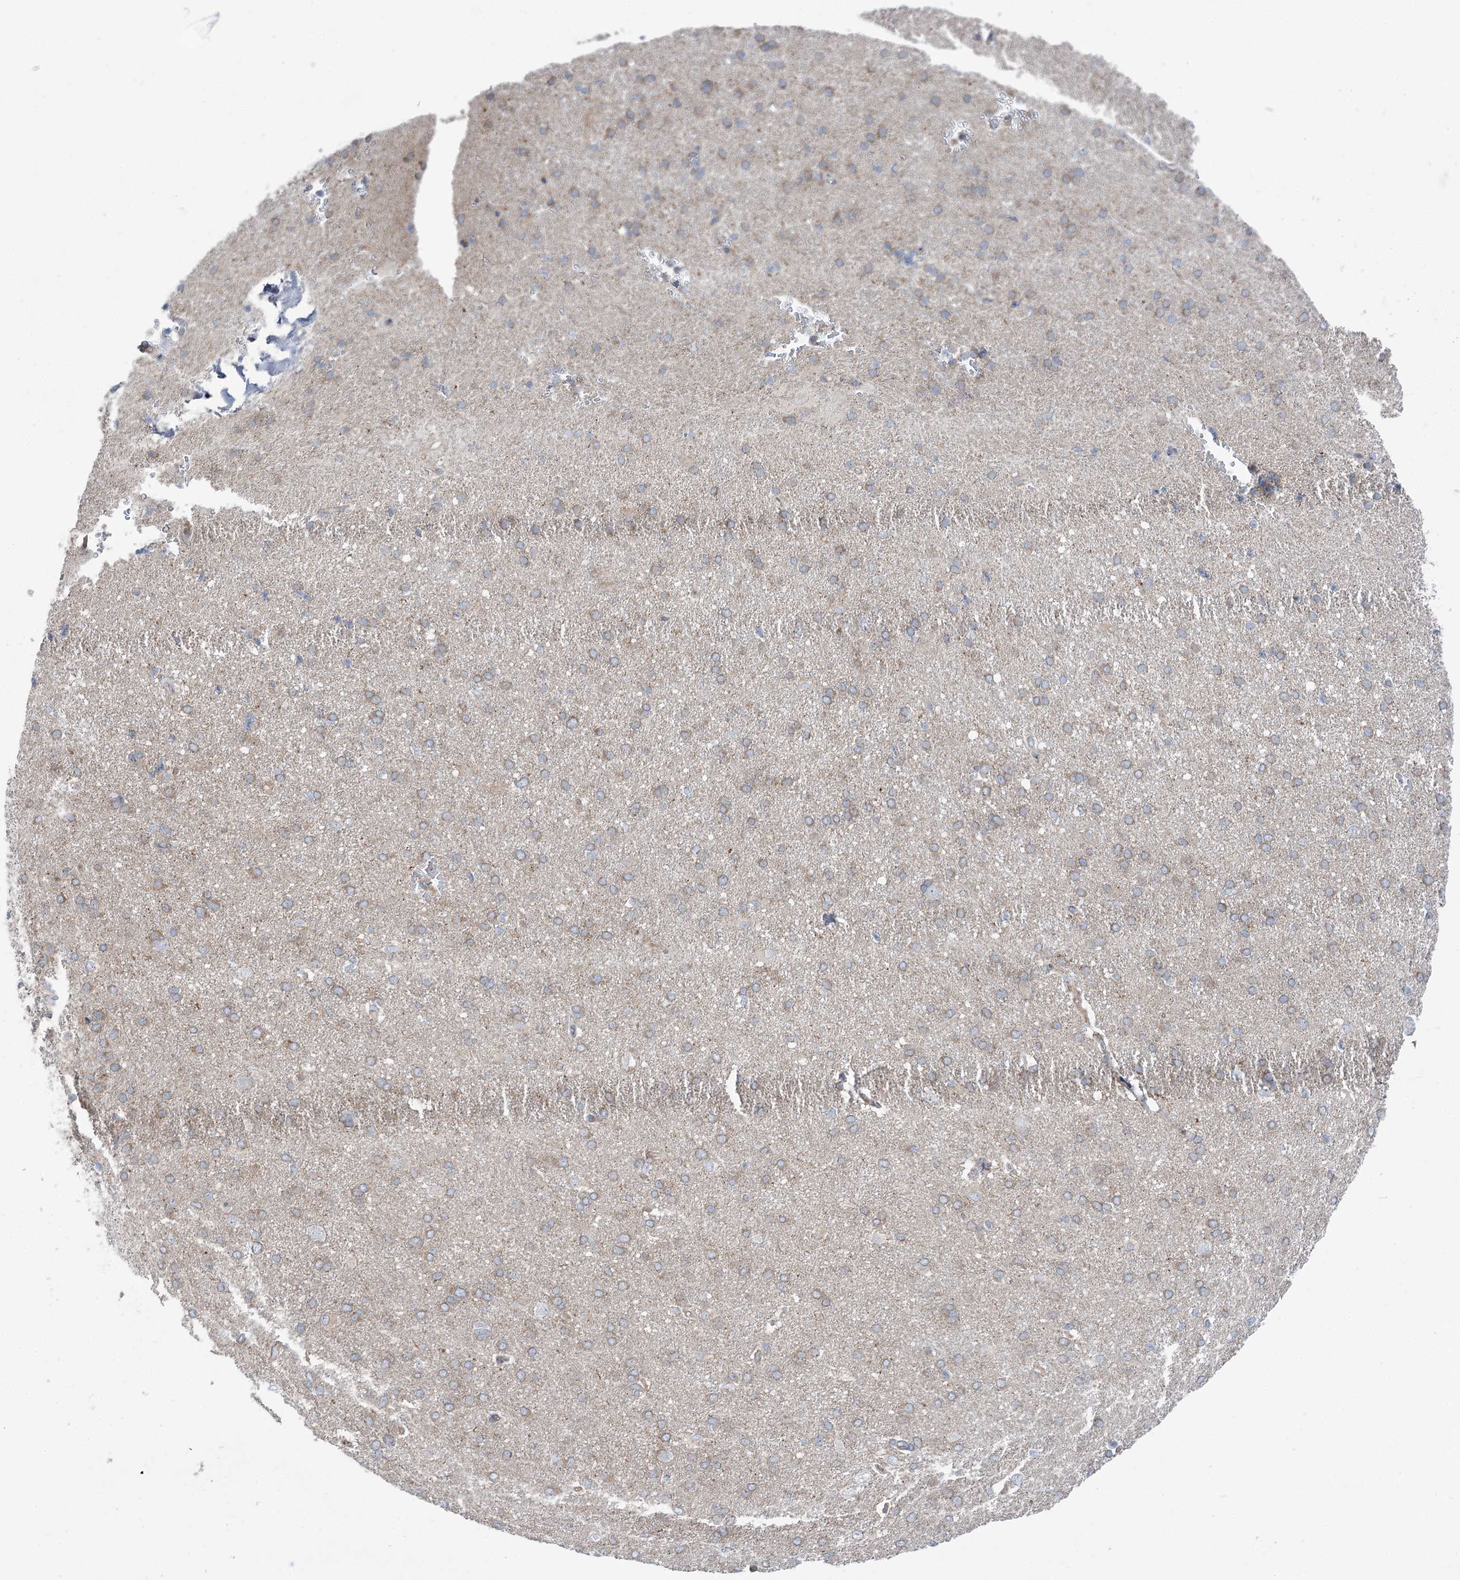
{"staining": {"intensity": "weak", "quantity": ">75%", "location": "cytoplasmic/membranous"}, "tissue": "cerebral cortex", "cell_type": "Endothelial cells", "image_type": "normal", "snomed": [{"axis": "morphology", "description": "Normal tissue, NOS"}, {"axis": "topography", "description": "Cerebral cortex"}], "caption": "This is a photomicrograph of IHC staining of normal cerebral cortex, which shows weak staining in the cytoplasmic/membranous of endothelial cells.", "gene": "SCN11A", "patient": {"sex": "male", "age": 62}}